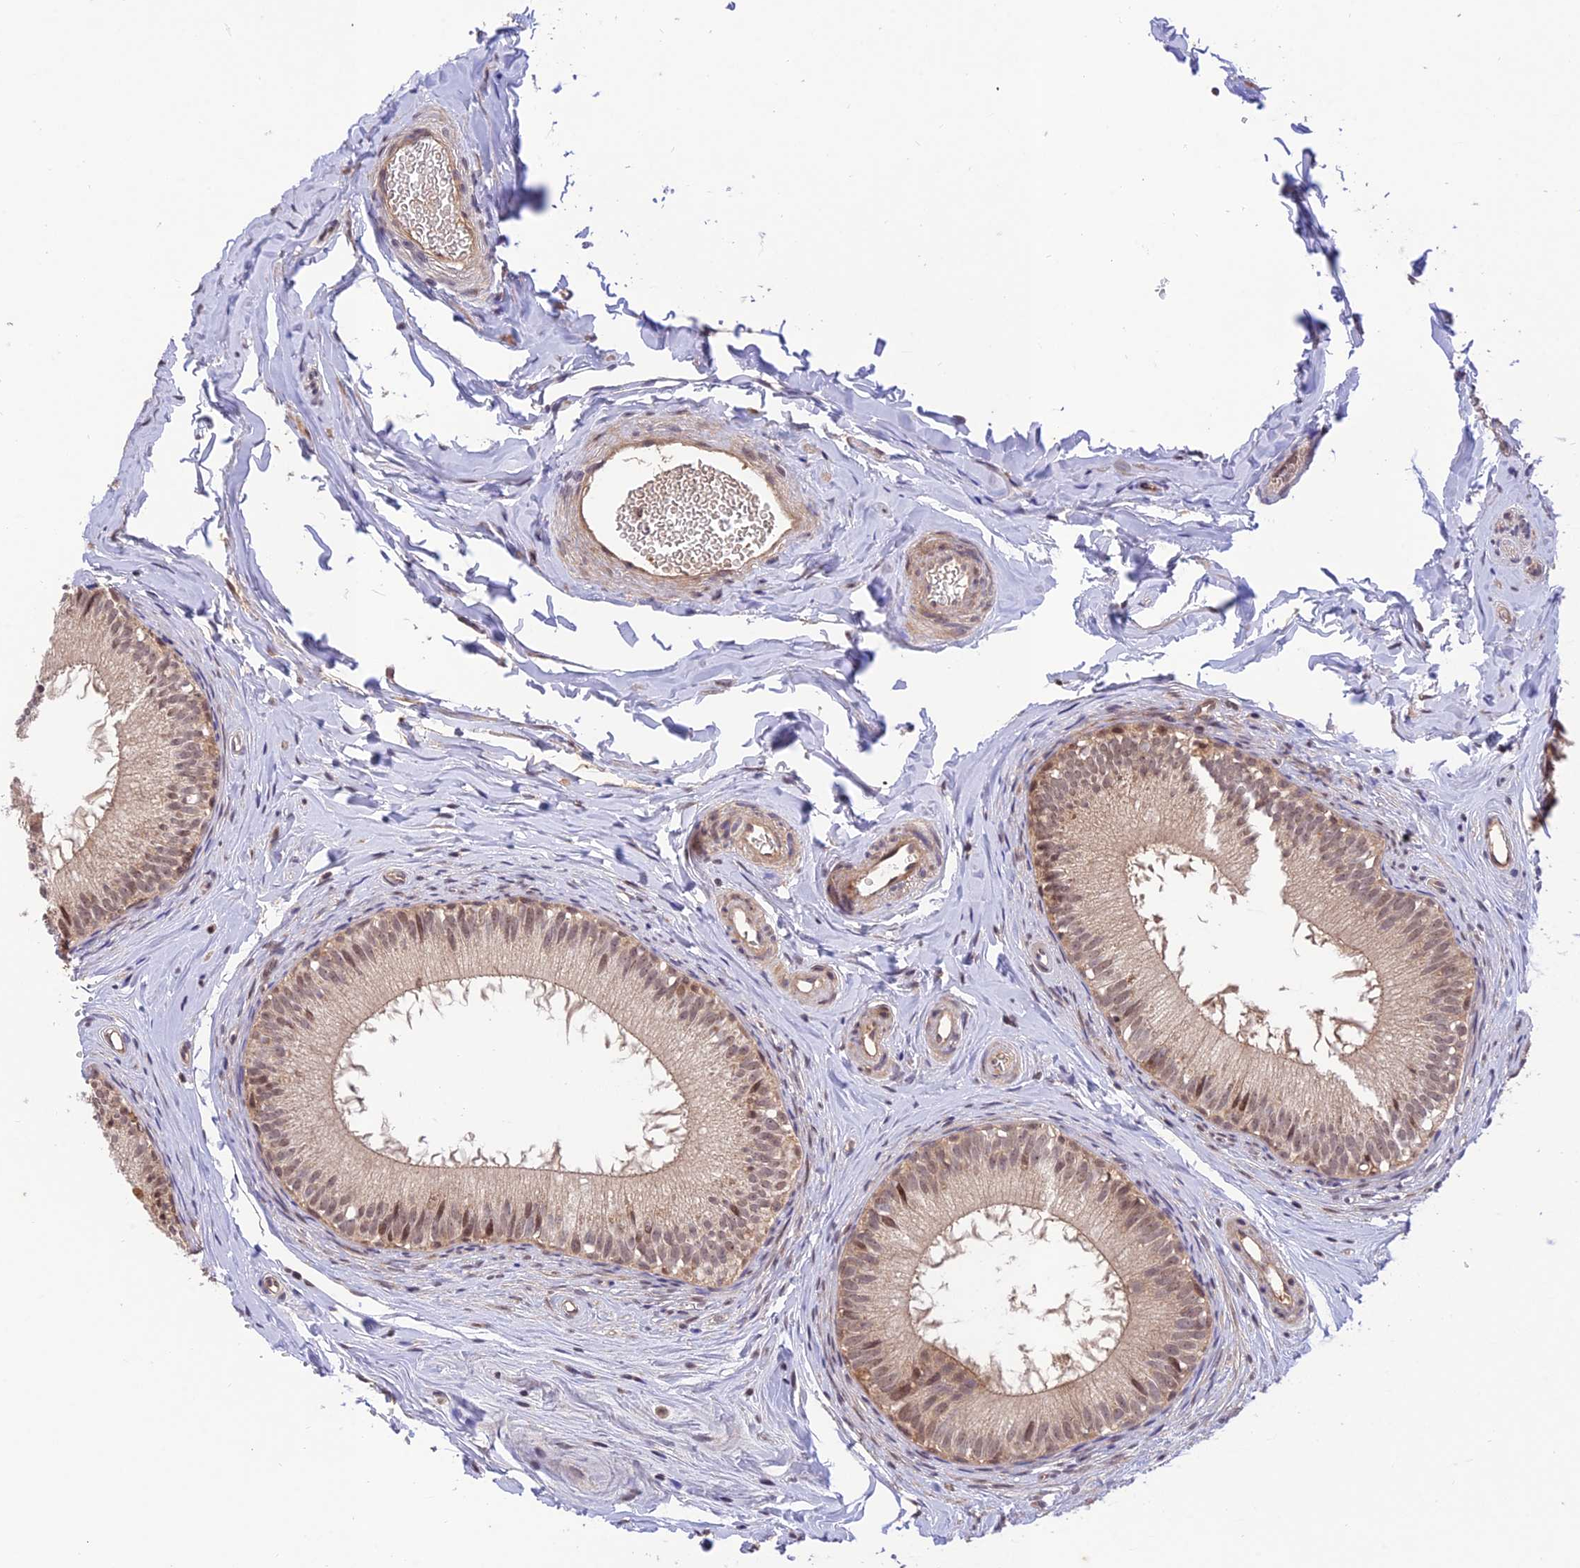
{"staining": {"intensity": "moderate", "quantity": ">75%", "location": "cytoplasmic/membranous,nuclear"}, "tissue": "epididymis", "cell_type": "Glandular cells", "image_type": "normal", "snomed": [{"axis": "morphology", "description": "Normal tissue, NOS"}, {"axis": "topography", "description": "Epididymis"}], "caption": "Protein analysis of benign epididymis displays moderate cytoplasmic/membranous,nuclear expression in approximately >75% of glandular cells. The staining is performed using DAB (3,3'-diaminobenzidine) brown chromogen to label protein expression. The nuclei are counter-stained blue using hematoxylin.", "gene": "REV1", "patient": {"sex": "male", "age": 34}}